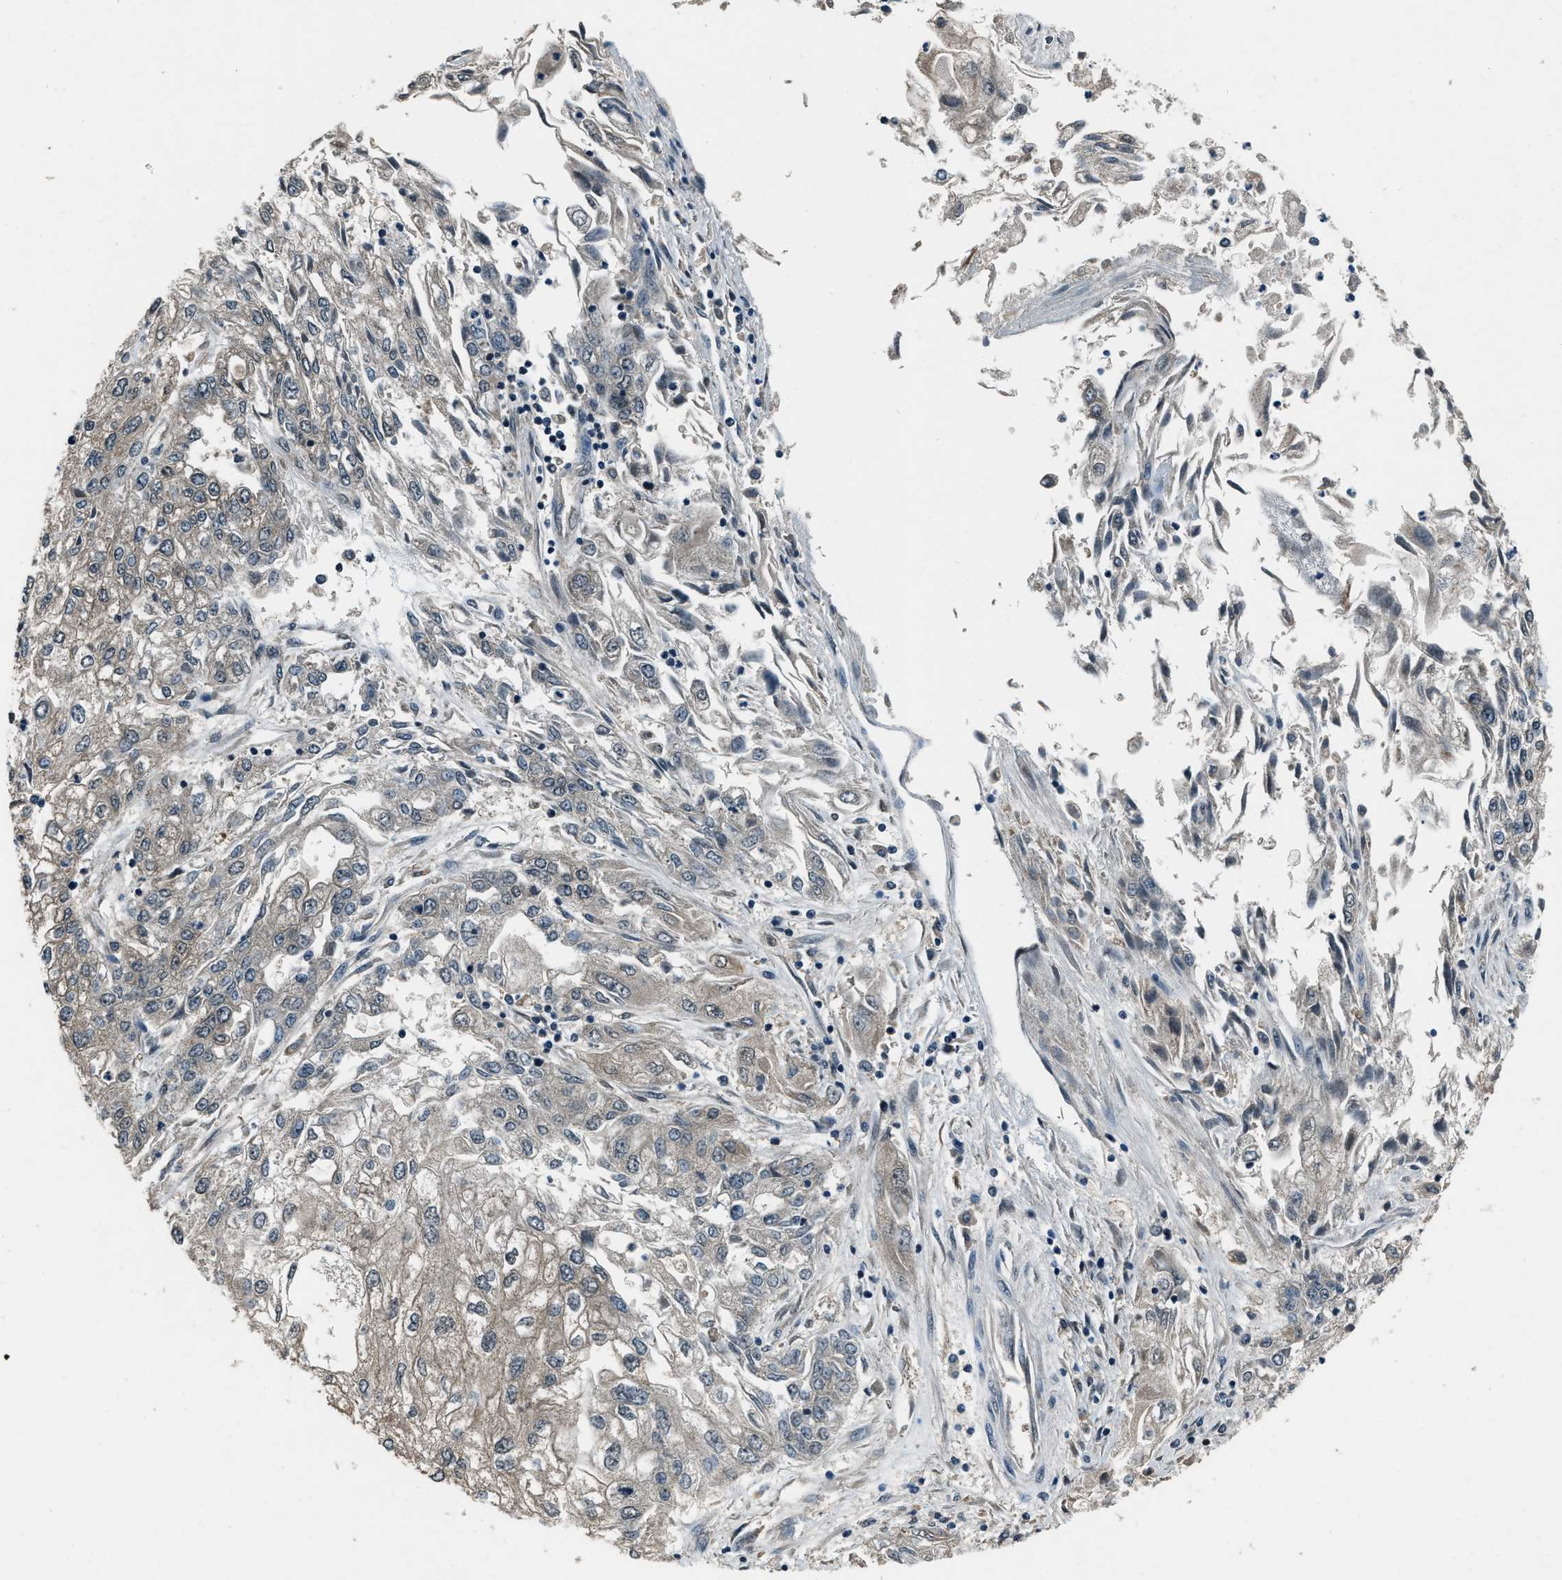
{"staining": {"intensity": "weak", "quantity": "<25%", "location": "cytoplasmic/membranous"}, "tissue": "endometrial cancer", "cell_type": "Tumor cells", "image_type": "cancer", "snomed": [{"axis": "morphology", "description": "Adenocarcinoma, NOS"}, {"axis": "topography", "description": "Endometrium"}], "caption": "Tumor cells are negative for brown protein staining in endometrial adenocarcinoma.", "gene": "NUDCD3", "patient": {"sex": "female", "age": 49}}